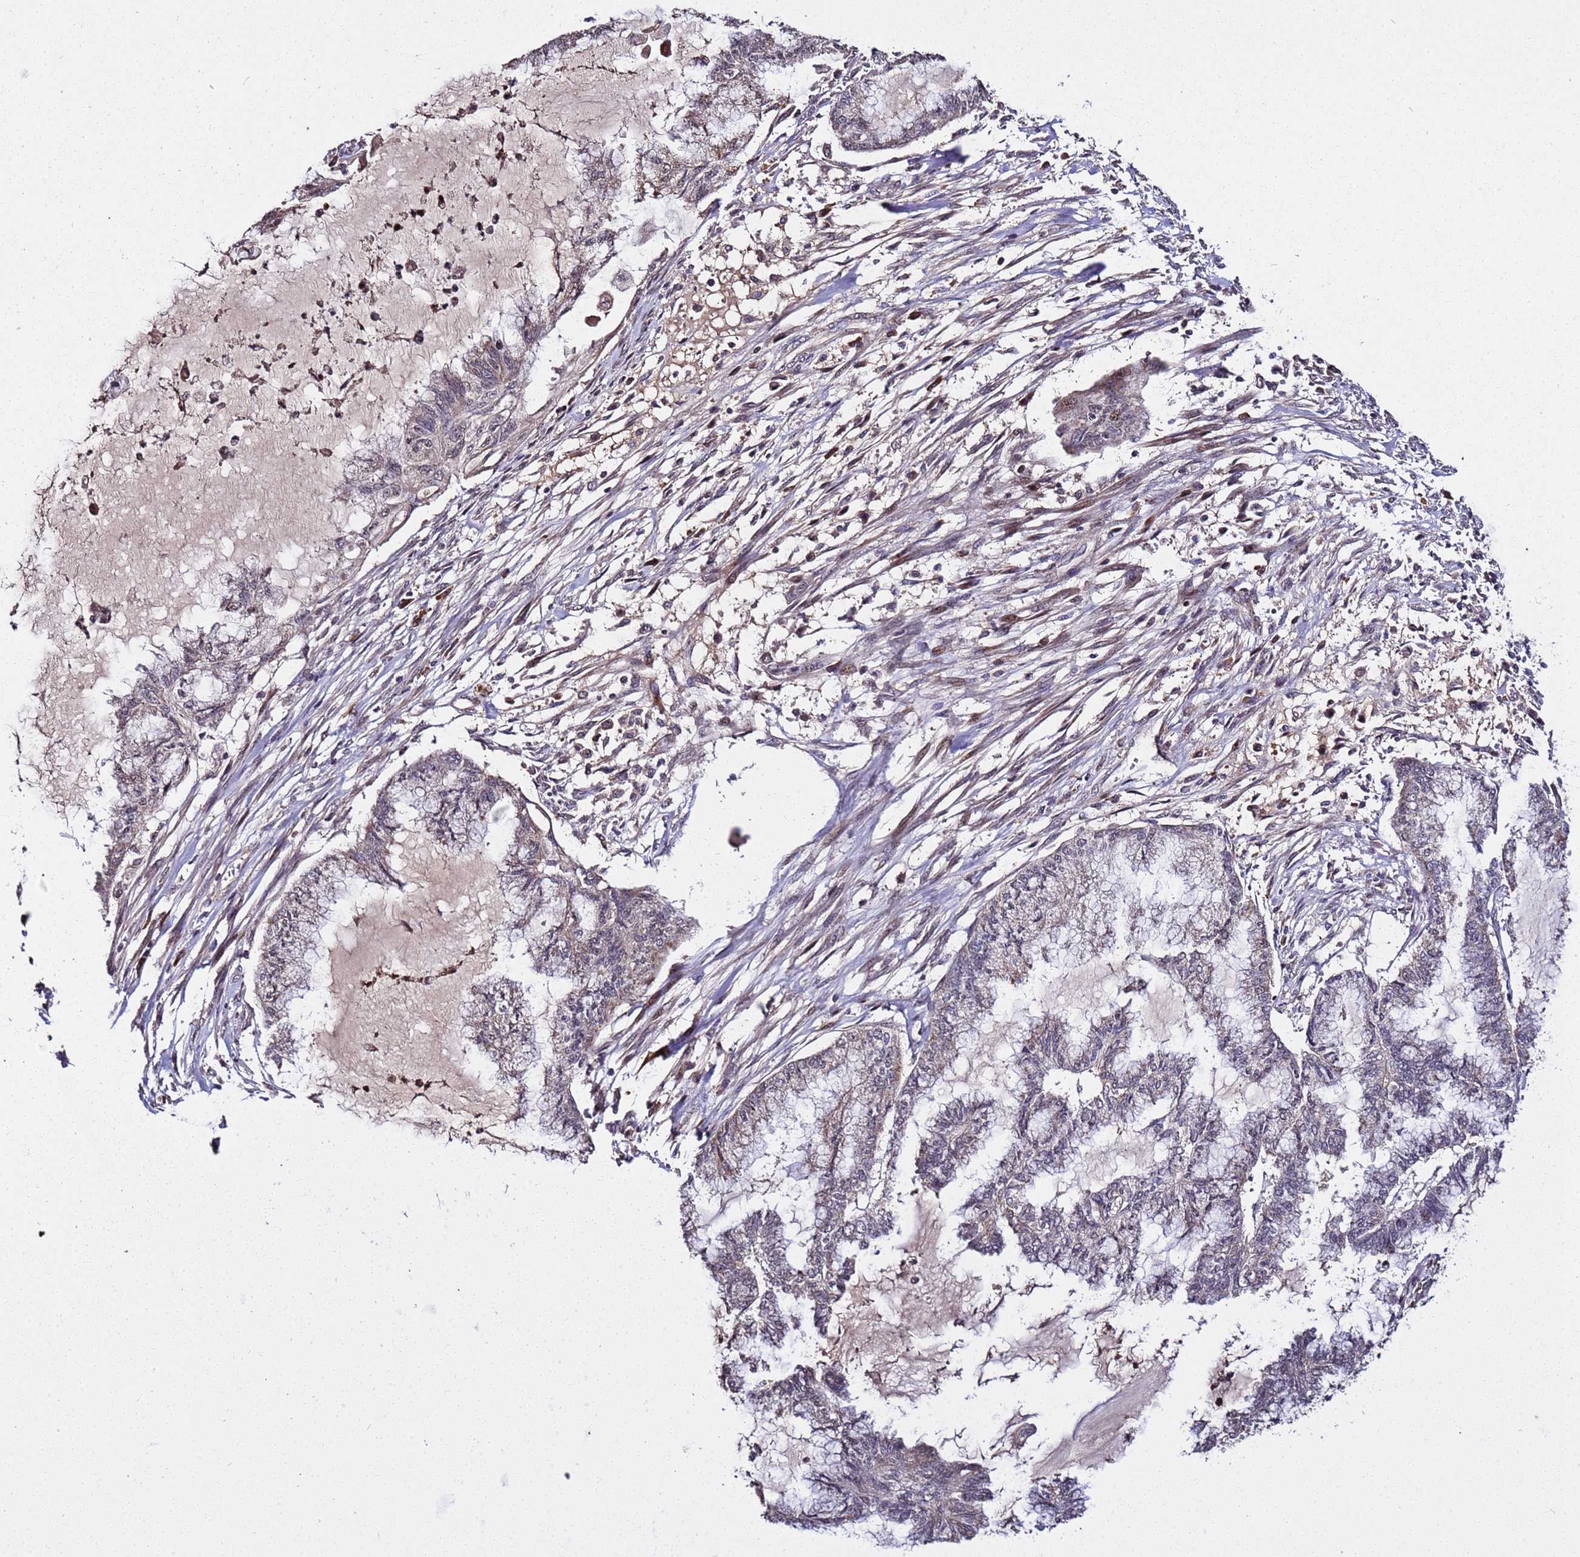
{"staining": {"intensity": "weak", "quantity": "<25%", "location": "cytoplasmic/membranous"}, "tissue": "endometrial cancer", "cell_type": "Tumor cells", "image_type": "cancer", "snomed": [{"axis": "morphology", "description": "Adenocarcinoma, NOS"}, {"axis": "topography", "description": "Endometrium"}], "caption": "DAB immunohistochemical staining of human endometrial adenocarcinoma displays no significant expression in tumor cells.", "gene": "WNK4", "patient": {"sex": "female", "age": 86}}